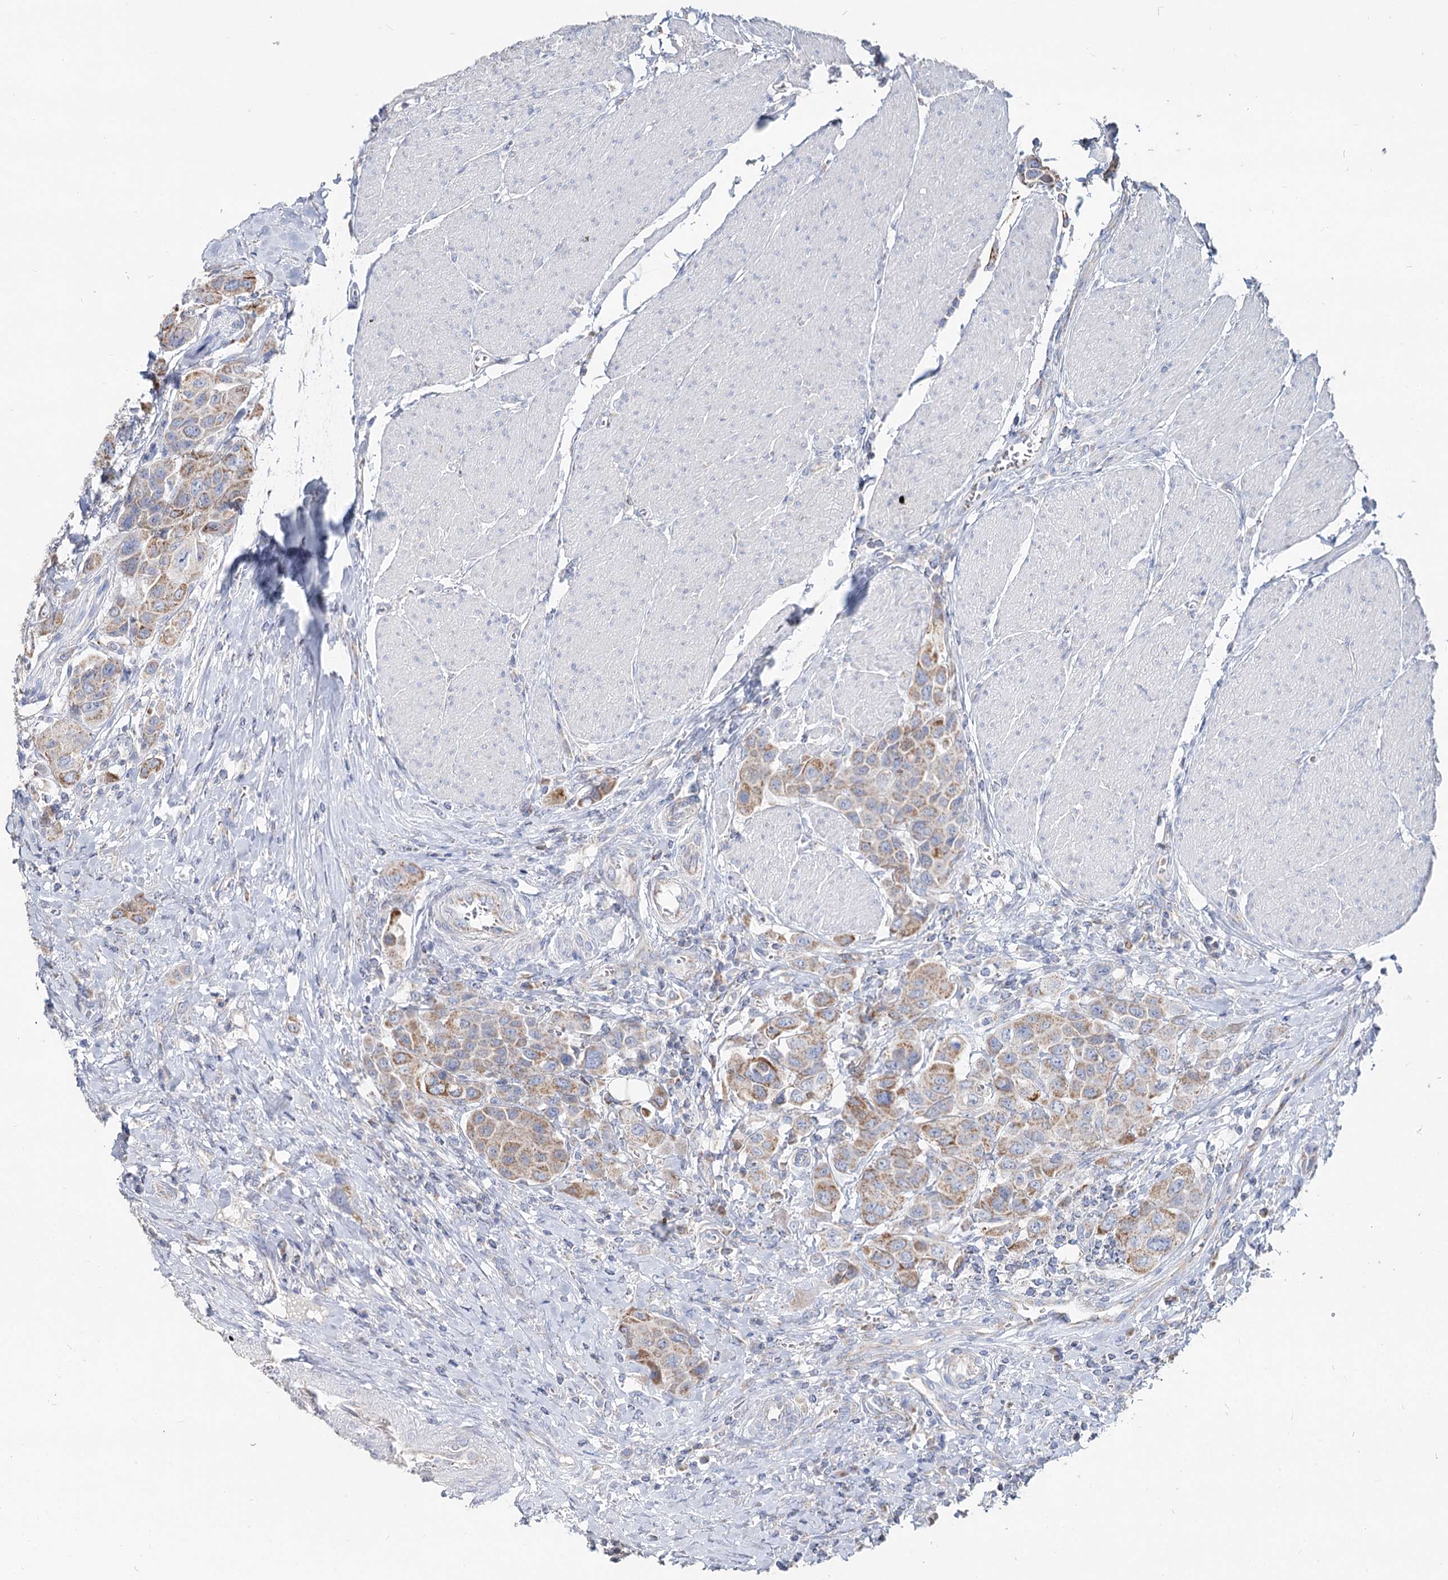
{"staining": {"intensity": "moderate", "quantity": "25%-75%", "location": "cytoplasmic/membranous"}, "tissue": "urothelial cancer", "cell_type": "Tumor cells", "image_type": "cancer", "snomed": [{"axis": "morphology", "description": "Urothelial carcinoma, High grade"}, {"axis": "topography", "description": "Urinary bladder"}], "caption": "Human urothelial cancer stained with a protein marker demonstrates moderate staining in tumor cells.", "gene": "MCCC2", "patient": {"sex": "male", "age": 50}}